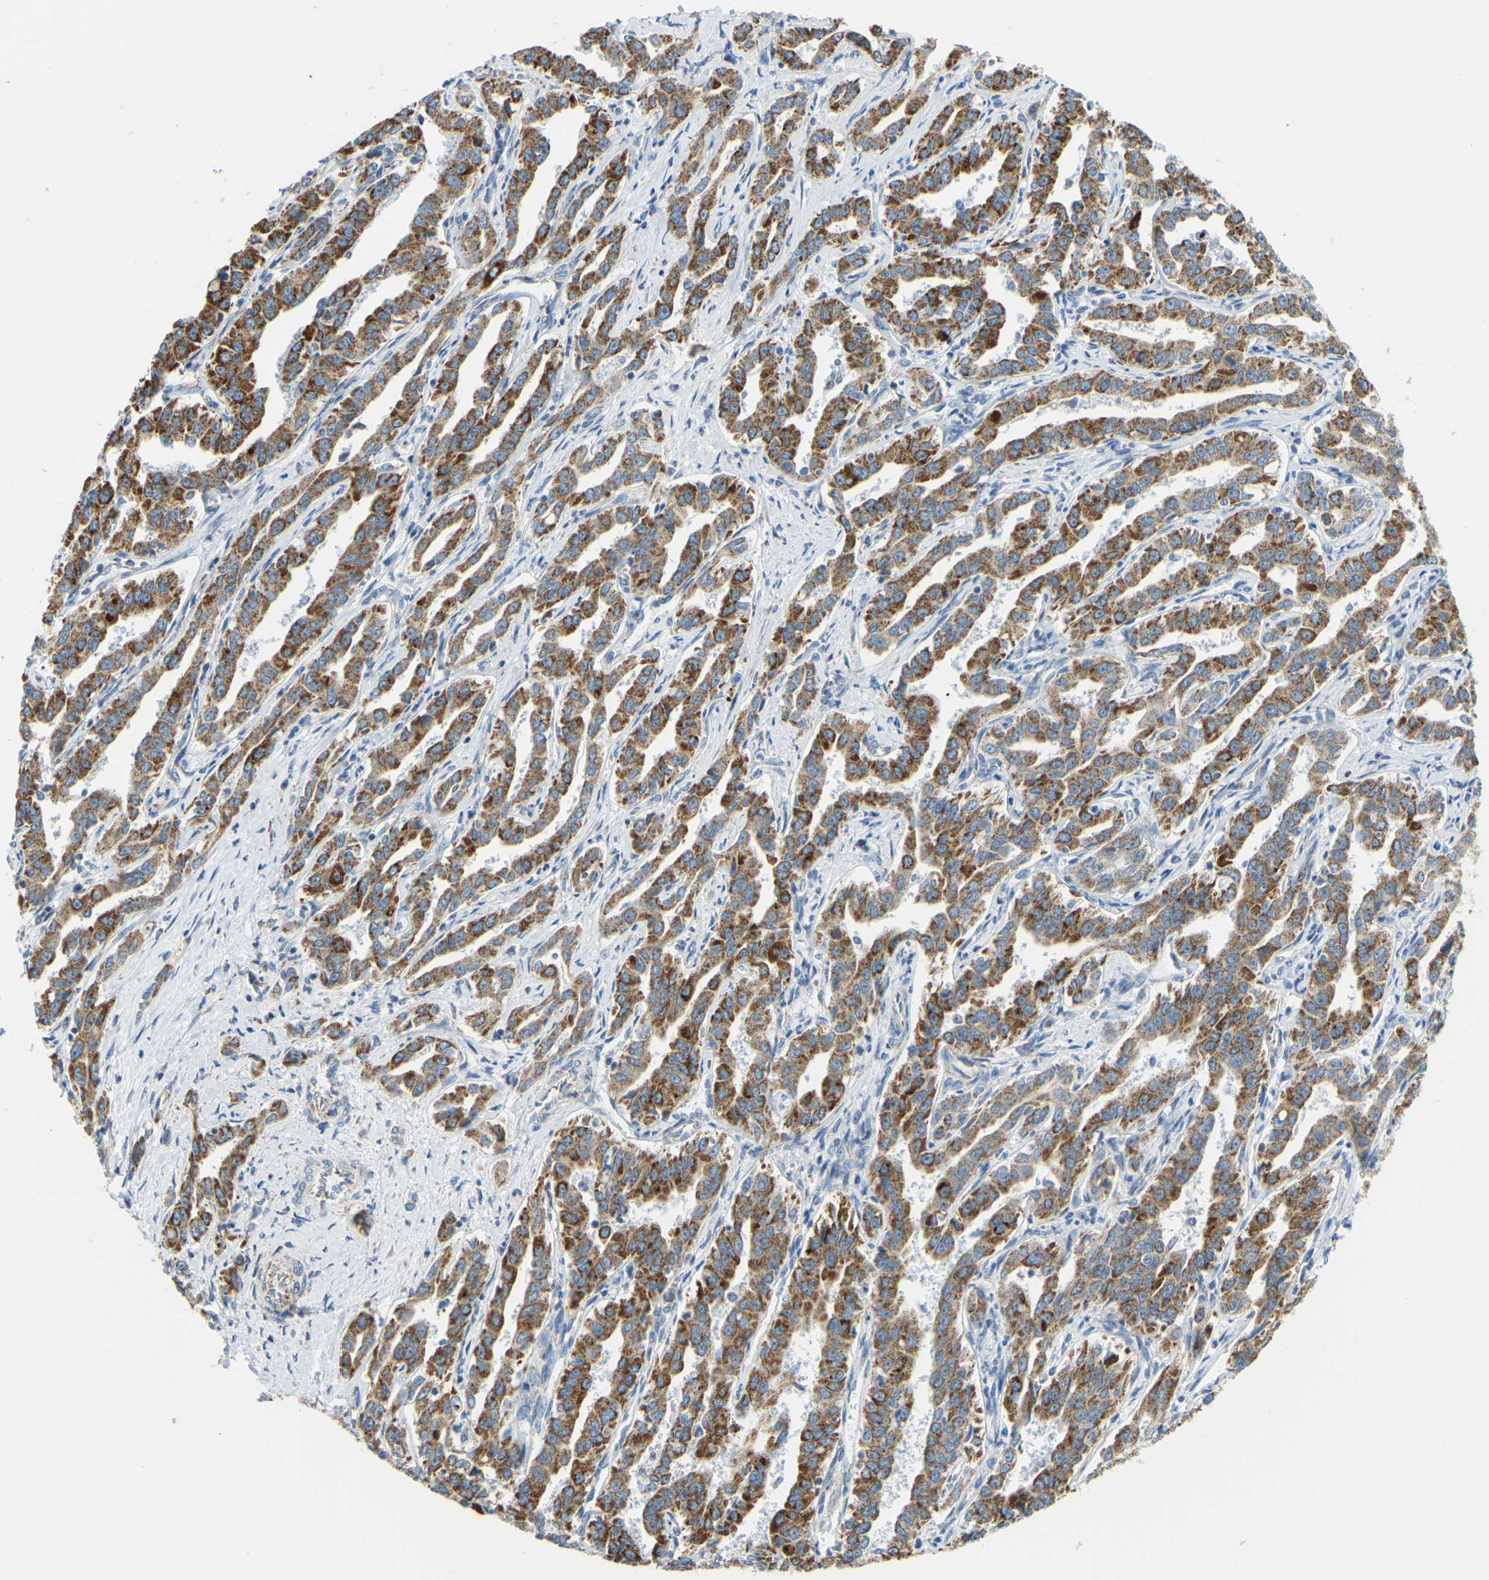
{"staining": {"intensity": "strong", "quantity": ">75%", "location": "cytoplasmic/membranous"}, "tissue": "liver cancer", "cell_type": "Tumor cells", "image_type": "cancer", "snomed": [{"axis": "morphology", "description": "Cholangiocarcinoma"}, {"axis": "topography", "description": "Liver"}], "caption": "Liver cholangiocarcinoma stained for a protein displays strong cytoplasmic/membranous positivity in tumor cells.", "gene": "GDA", "patient": {"sex": "male", "age": 59}}